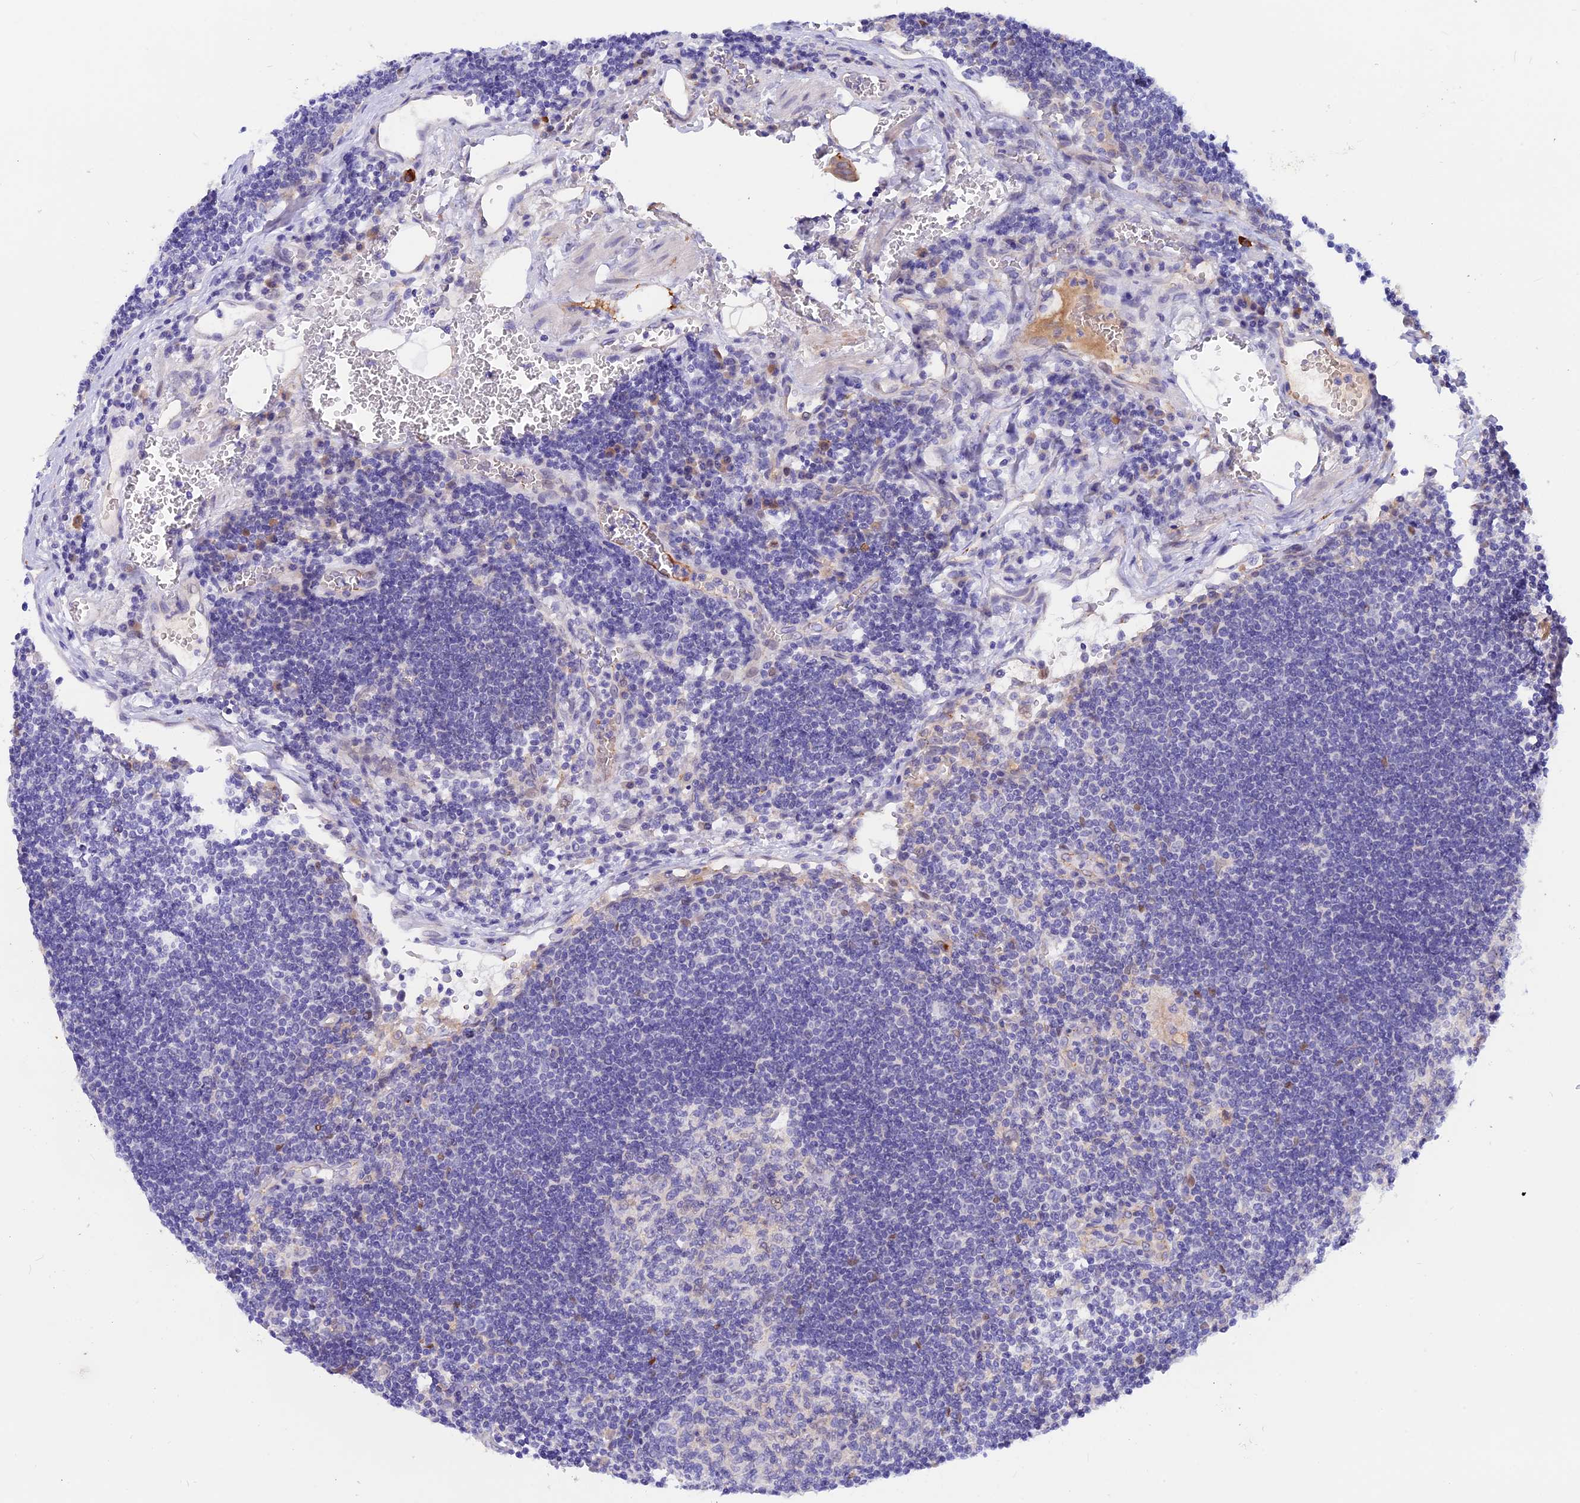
{"staining": {"intensity": "negative", "quantity": "none", "location": "none"}, "tissue": "lymph node", "cell_type": "Germinal center cells", "image_type": "normal", "snomed": [{"axis": "morphology", "description": "Normal tissue, NOS"}, {"axis": "topography", "description": "Lymph node"}], "caption": "Immunohistochemistry (IHC) of unremarkable lymph node demonstrates no expression in germinal center cells. (DAB (3,3'-diaminobenzidine) immunohistochemistry visualized using brightfield microscopy, high magnification).", "gene": "GK5", "patient": {"sex": "female", "age": 73}}